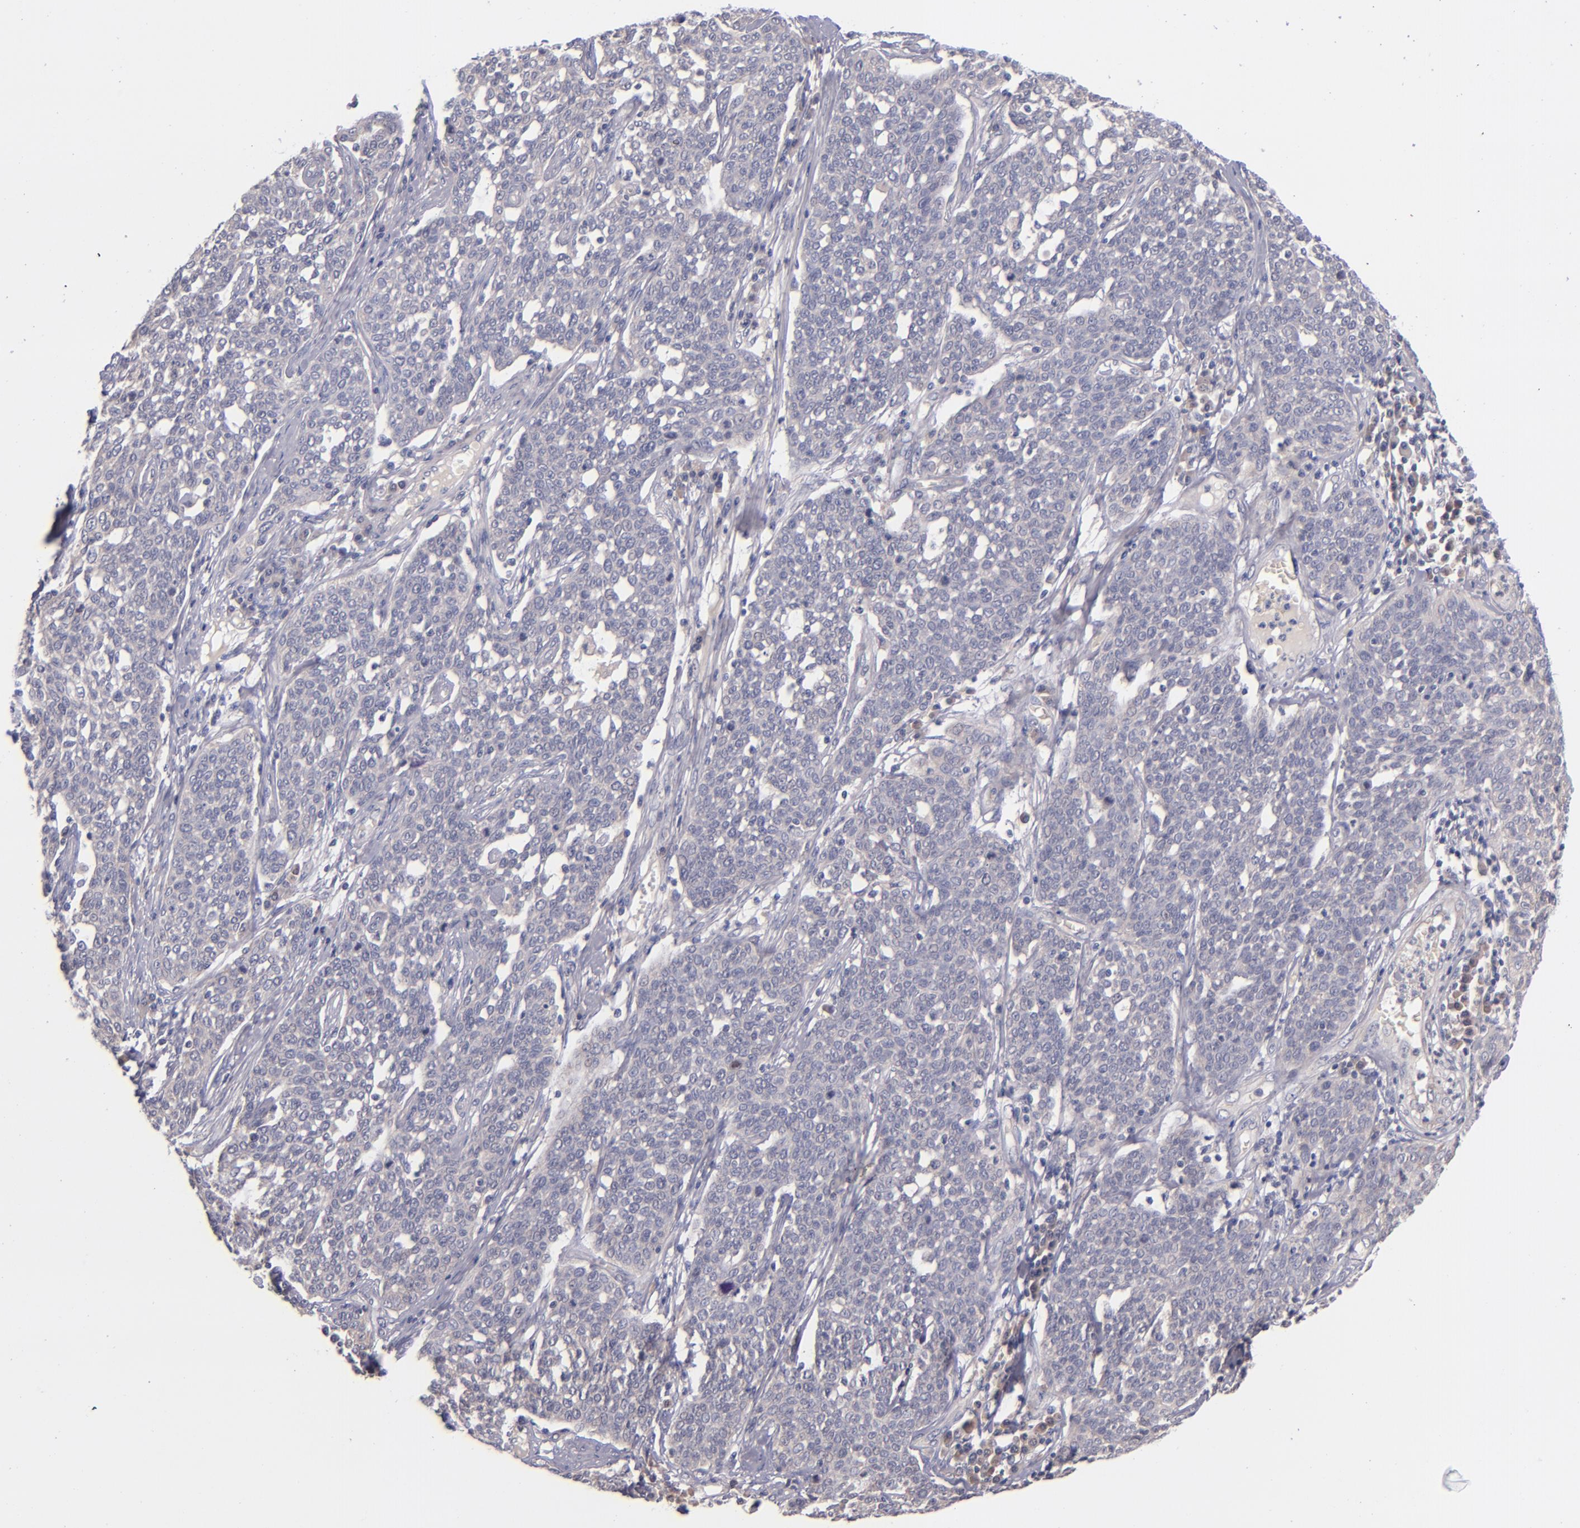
{"staining": {"intensity": "negative", "quantity": "none", "location": "none"}, "tissue": "cervical cancer", "cell_type": "Tumor cells", "image_type": "cancer", "snomed": [{"axis": "morphology", "description": "Squamous cell carcinoma, NOS"}, {"axis": "topography", "description": "Cervix"}], "caption": "DAB (3,3'-diaminobenzidine) immunohistochemical staining of cervical cancer (squamous cell carcinoma) exhibits no significant positivity in tumor cells.", "gene": "TSC2", "patient": {"sex": "female", "age": 34}}